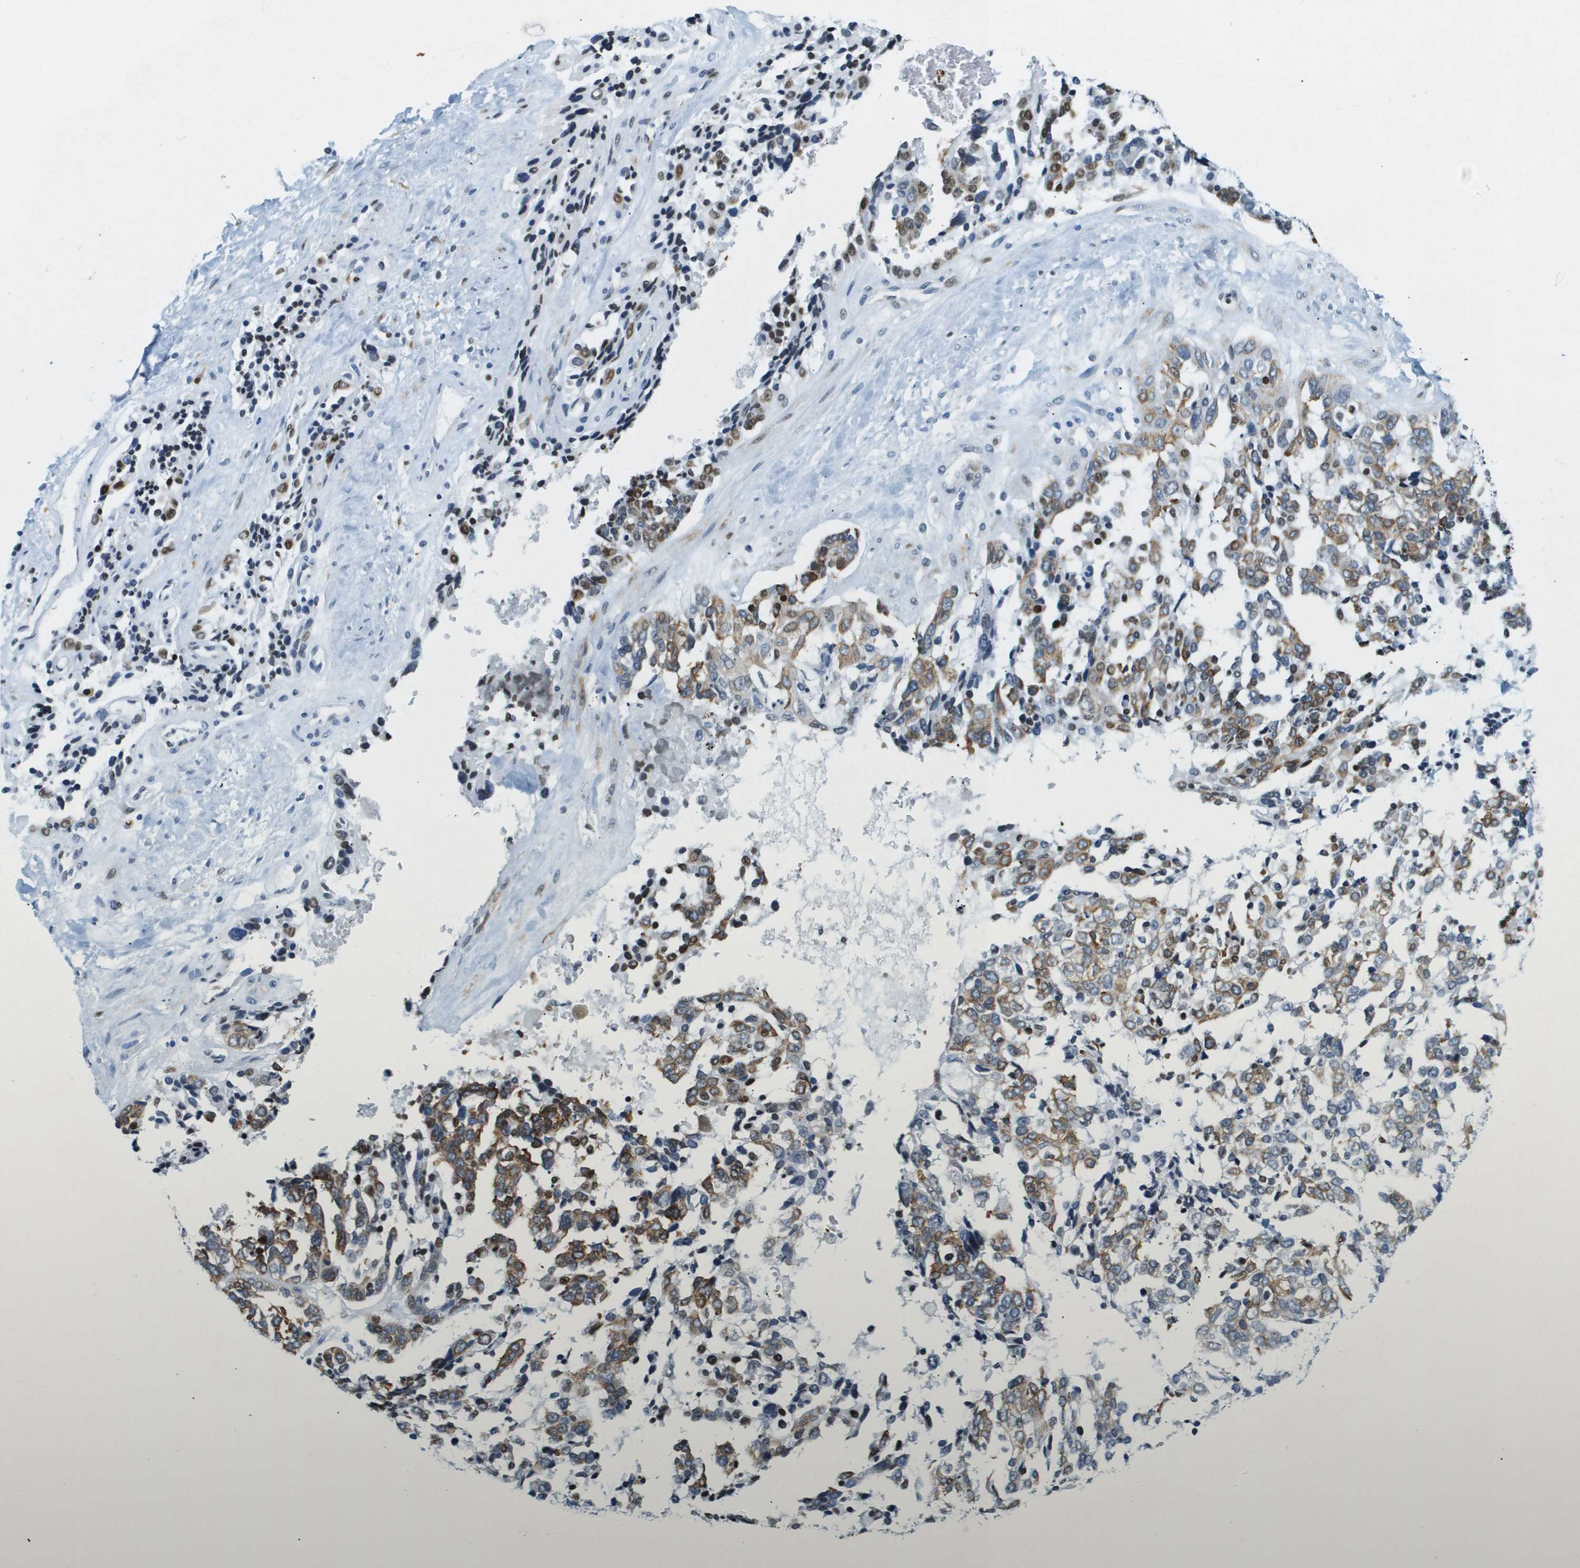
{"staining": {"intensity": "moderate", "quantity": ">75%", "location": "cytoplasmic/membranous"}, "tissue": "ovarian cancer", "cell_type": "Tumor cells", "image_type": "cancer", "snomed": [{"axis": "morphology", "description": "Cystadenocarcinoma, serous, NOS"}, {"axis": "topography", "description": "Ovary"}], "caption": "Tumor cells reveal medium levels of moderate cytoplasmic/membranous expression in about >75% of cells in human ovarian cancer.", "gene": "UVRAG", "patient": {"sex": "female", "age": 44}}